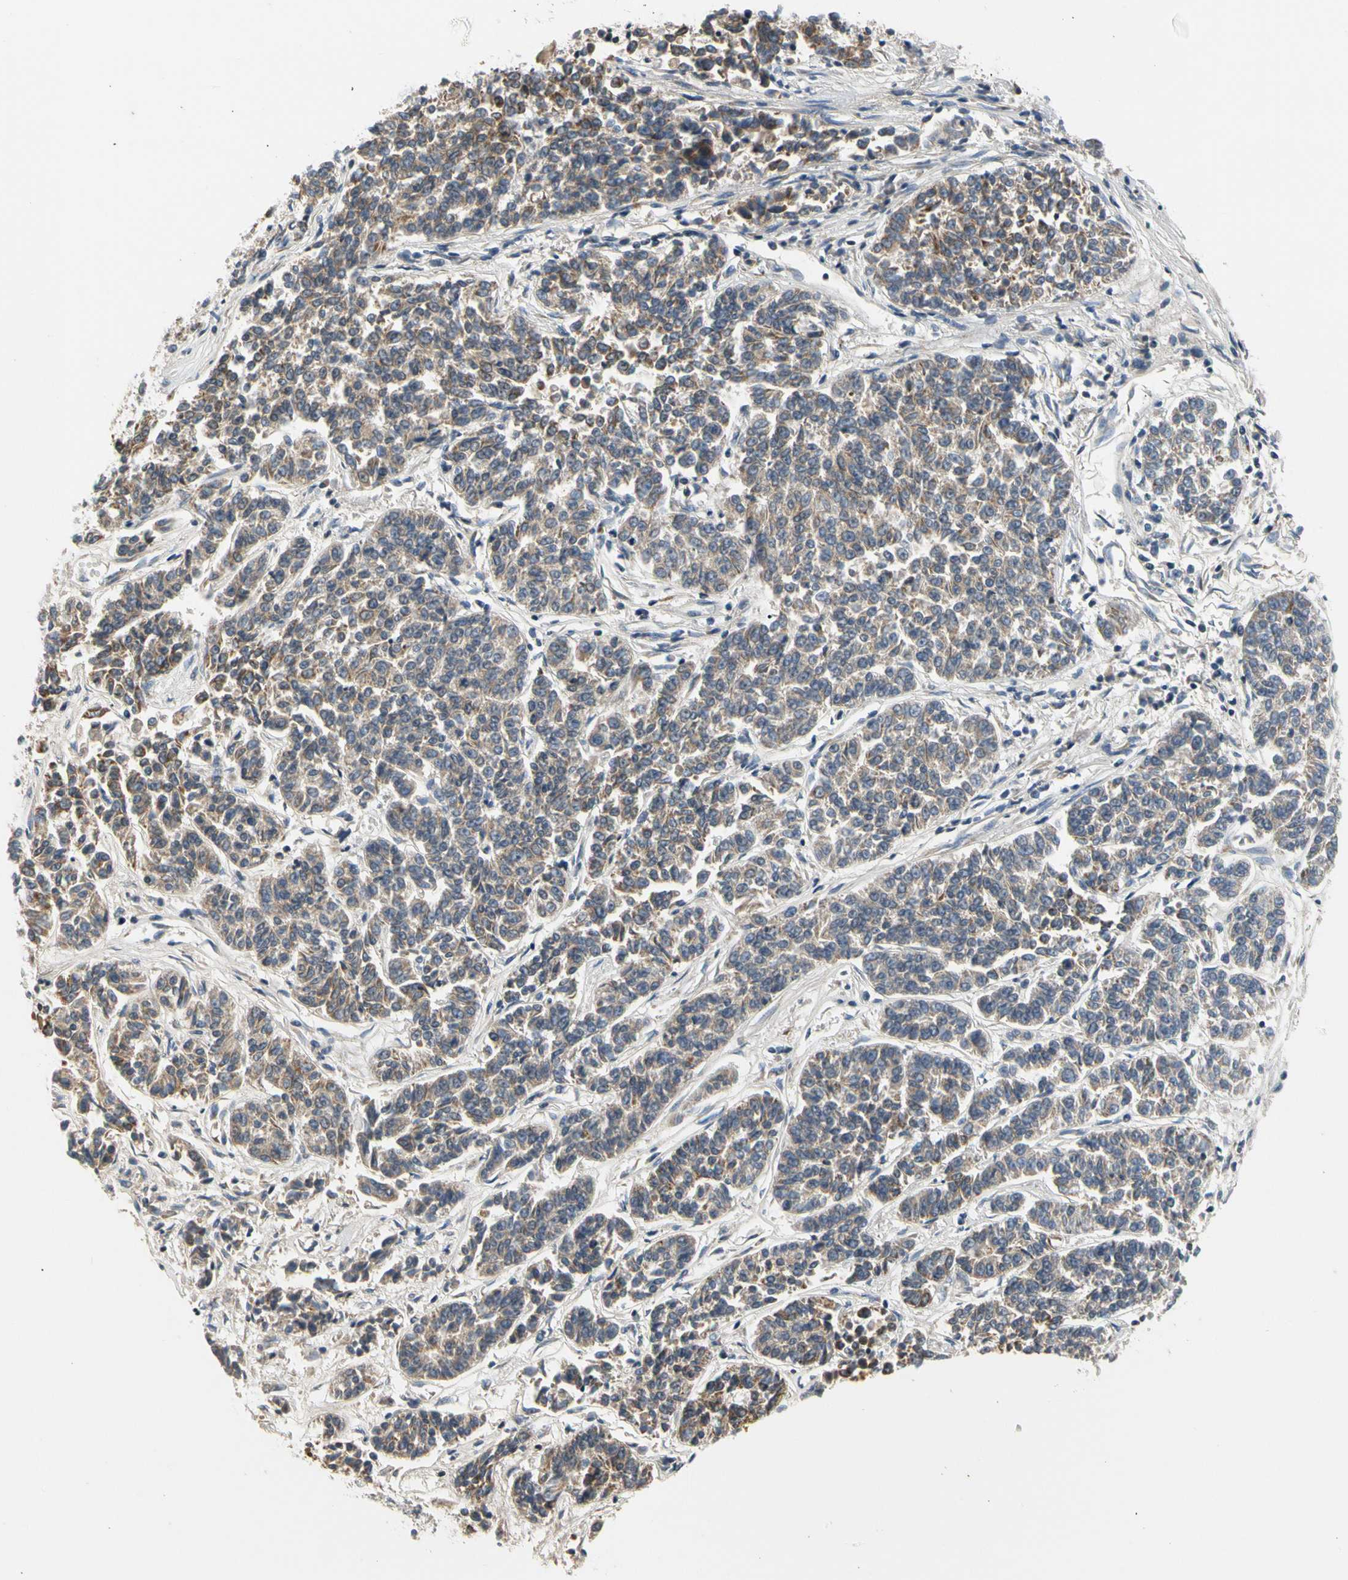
{"staining": {"intensity": "weak", "quantity": ">75%", "location": "cytoplasmic/membranous"}, "tissue": "lung cancer", "cell_type": "Tumor cells", "image_type": "cancer", "snomed": [{"axis": "morphology", "description": "Adenocarcinoma, NOS"}, {"axis": "topography", "description": "Lung"}], "caption": "DAB (3,3'-diaminobenzidine) immunohistochemical staining of lung adenocarcinoma reveals weak cytoplasmic/membranous protein positivity in approximately >75% of tumor cells.", "gene": "SOX30", "patient": {"sex": "male", "age": 84}}